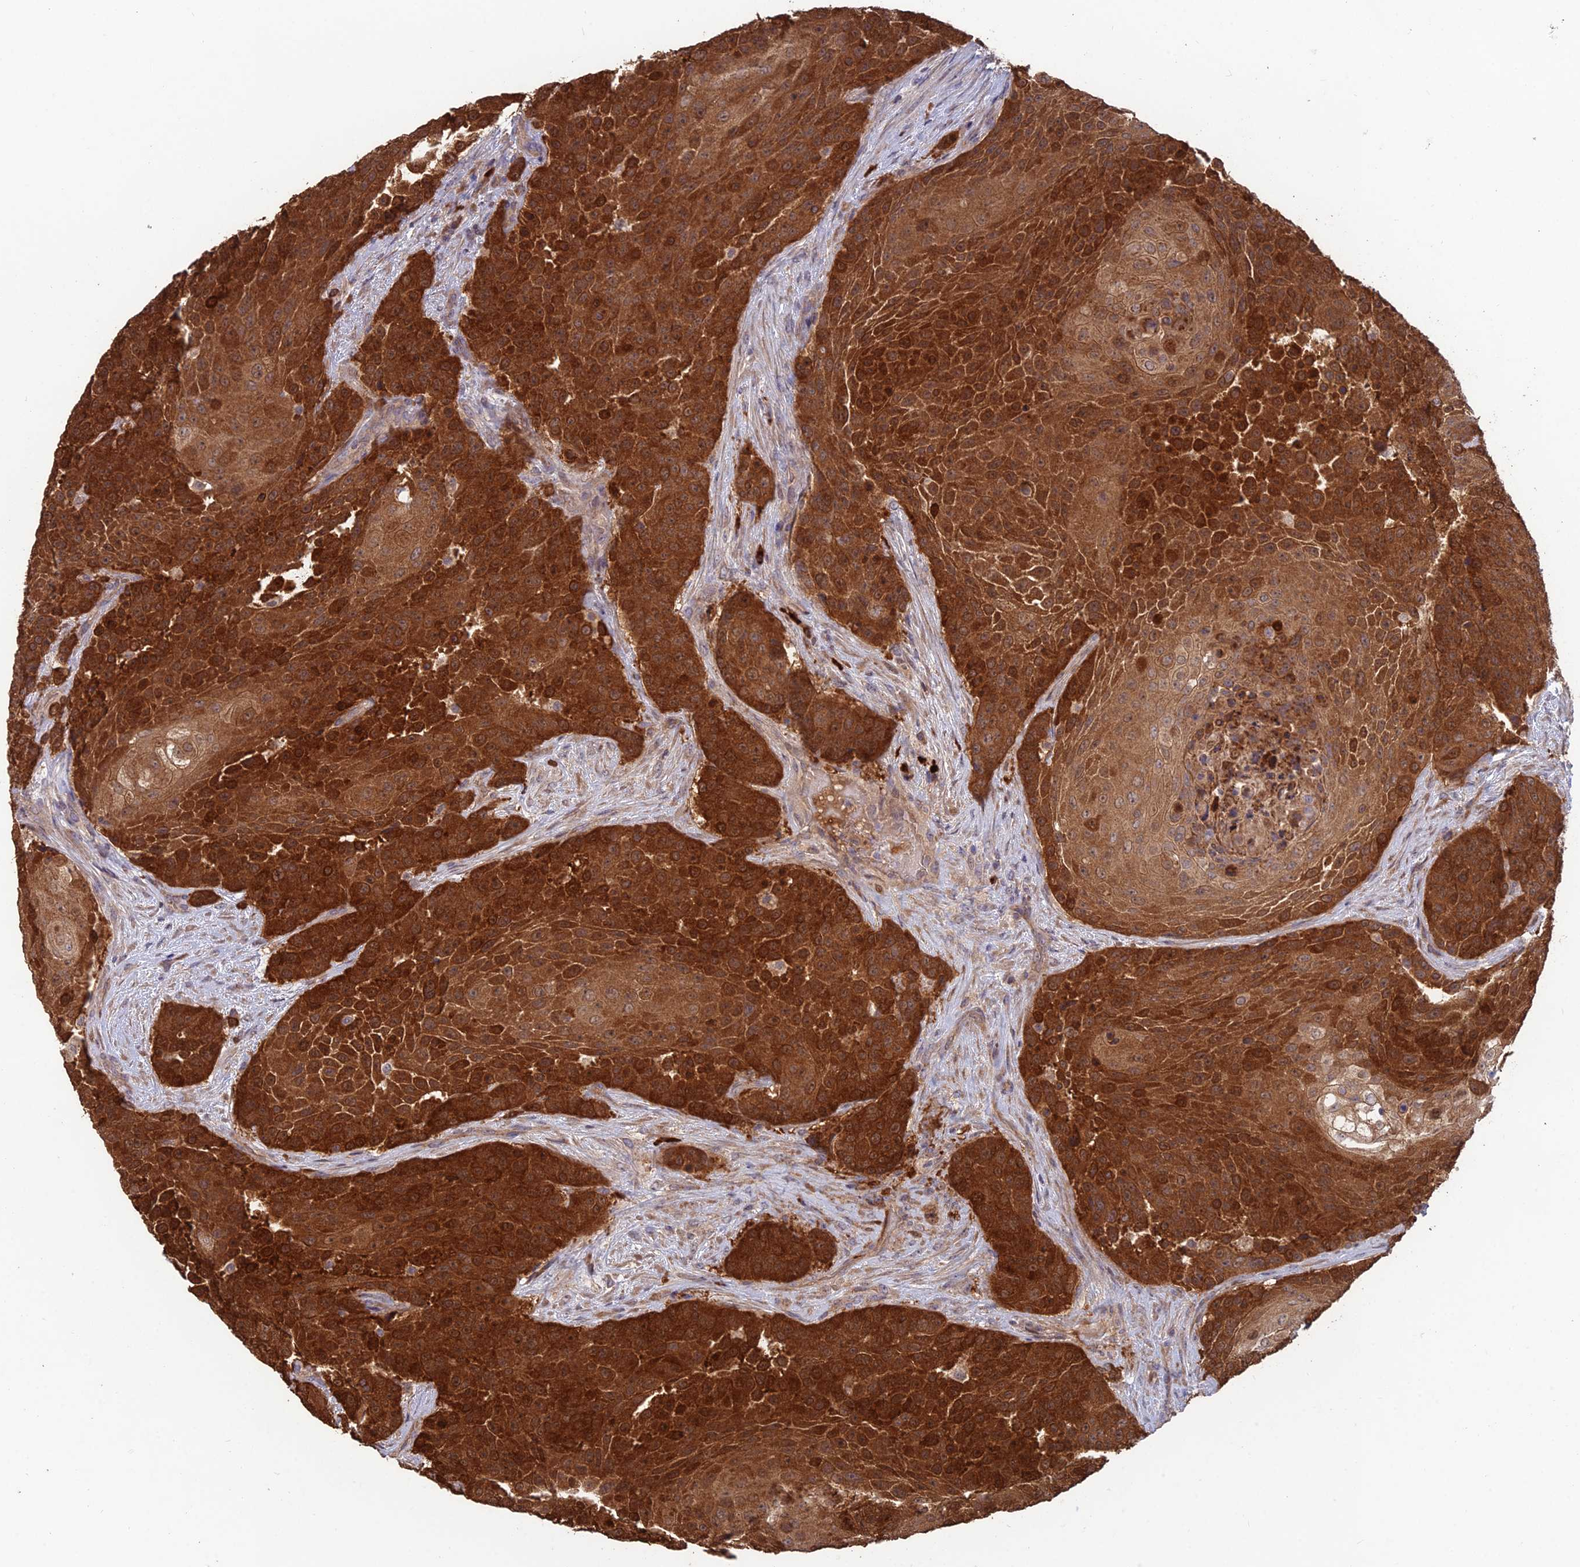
{"staining": {"intensity": "strong", "quantity": ">75%", "location": "cytoplasmic/membranous"}, "tissue": "urothelial cancer", "cell_type": "Tumor cells", "image_type": "cancer", "snomed": [{"axis": "morphology", "description": "Urothelial carcinoma, High grade"}, {"axis": "topography", "description": "Urinary bladder"}], "caption": "Urothelial cancer stained with immunohistochemistry demonstrates strong cytoplasmic/membranous positivity in about >75% of tumor cells. (DAB IHC, brown staining for protein, blue staining for nuclei).", "gene": "SHISA5", "patient": {"sex": "female", "age": 63}}